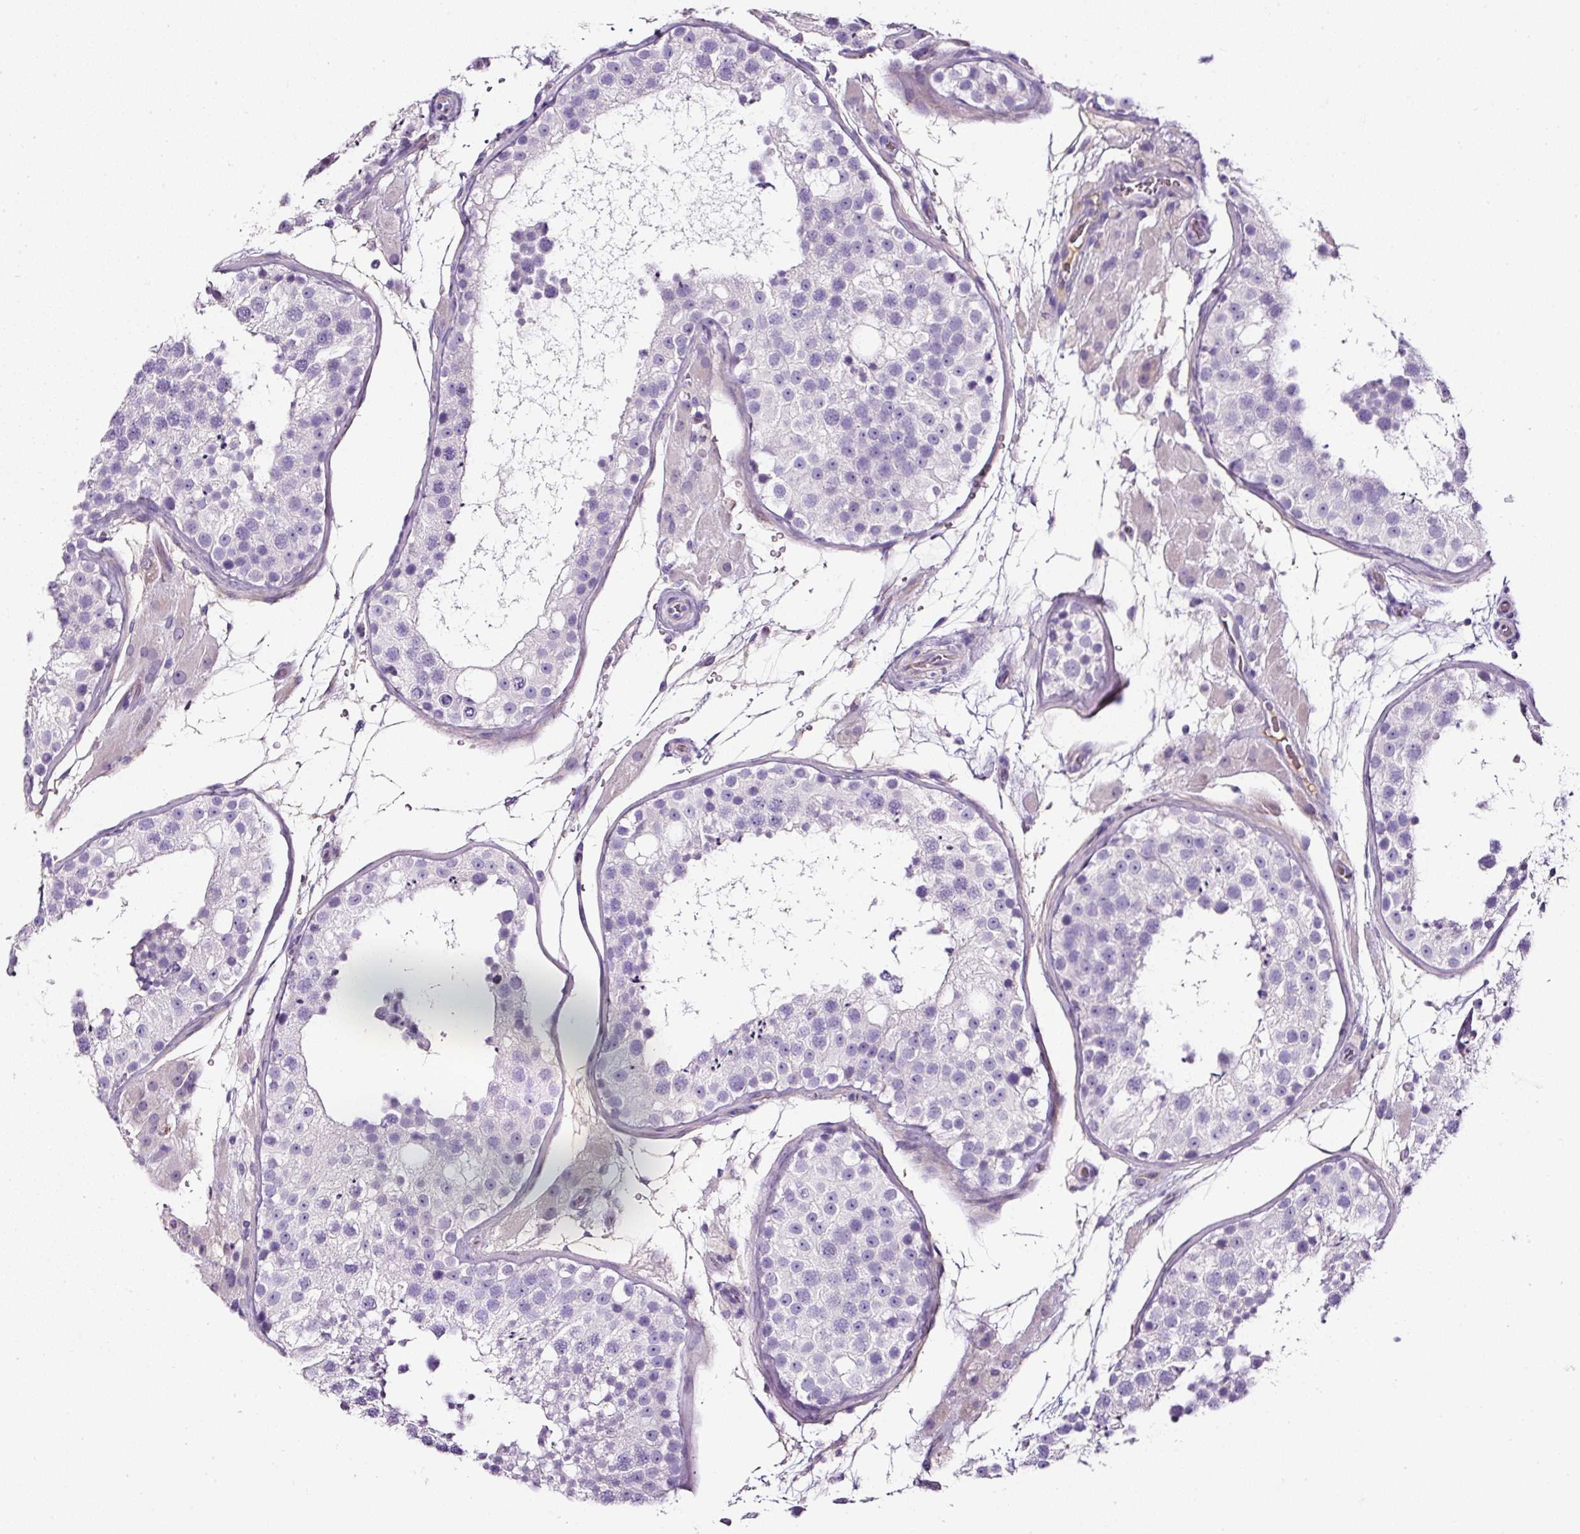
{"staining": {"intensity": "negative", "quantity": "none", "location": "none"}, "tissue": "testis", "cell_type": "Cells in seminiferous ducts", "image_type": "normal", "snomed": [{"axis": "morphology", "description": "Normal tissue, NOS"}, {"axis": "topography", "description": "Testis"}], "caption": "DAB immunohistochemical staining of benign testis demonstrates no significant positivity in cells in seminiferous ducts.", "gene": "OR14A2", "patient": {"sex": "male", "age": 26}}